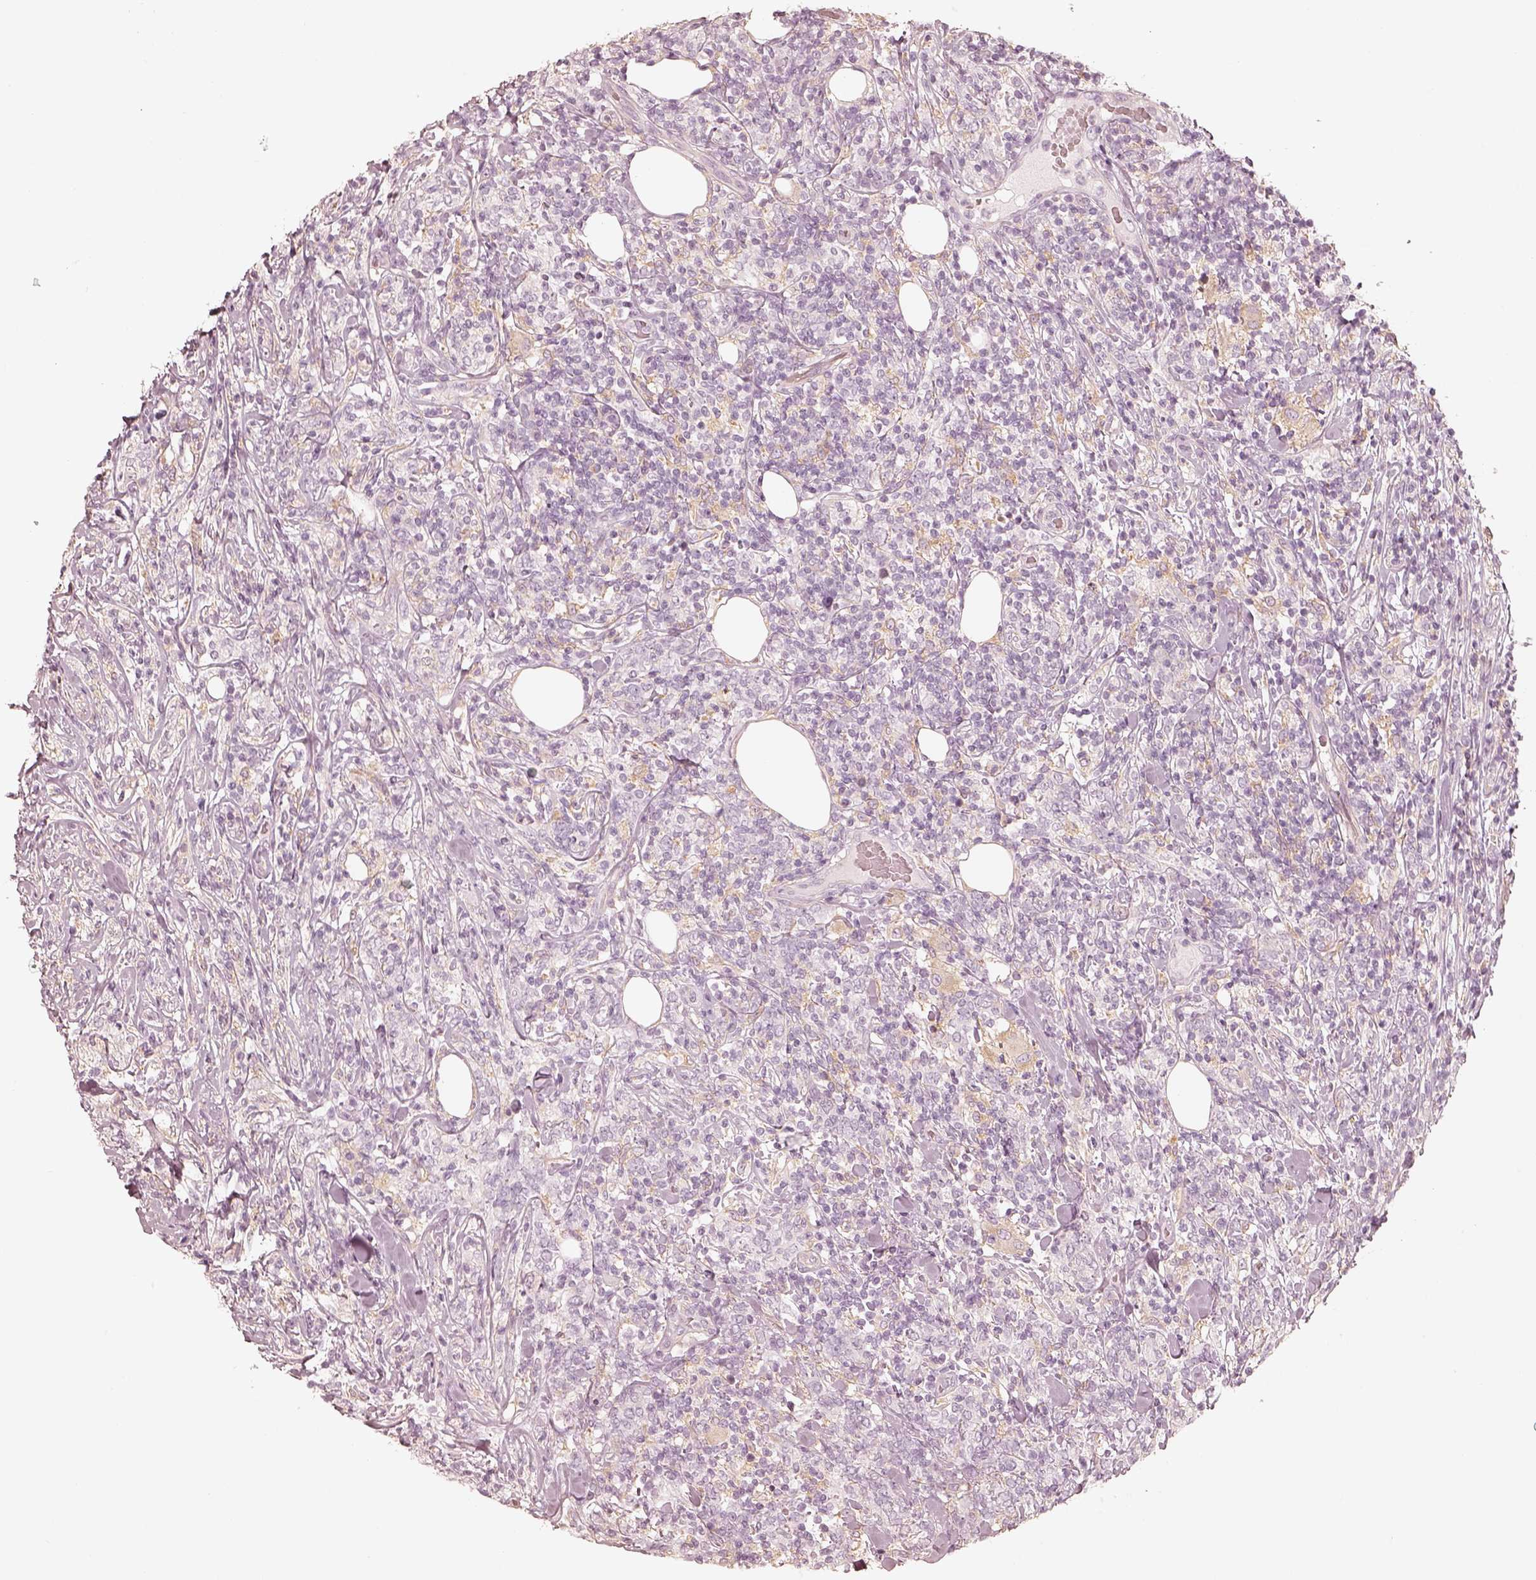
{"staining": {"intensity": "negative", "quantity": "none", "location": "none"}, "tissue": "lymphoma", "cell_type": "Tumor cells", "image_type": "cancer", "snomed": [{"axis": "morphology", "description": "Malignant lymphoma, non-Hodgkin's type, High grade"}, {"axis": "topography", "description": "Lymph node"}], "caption": "Image shows no significant protein staining in tumor cells of lymphoma.", "gene": "FMNL2", "patient": {"sex": "female", "age": 84}}